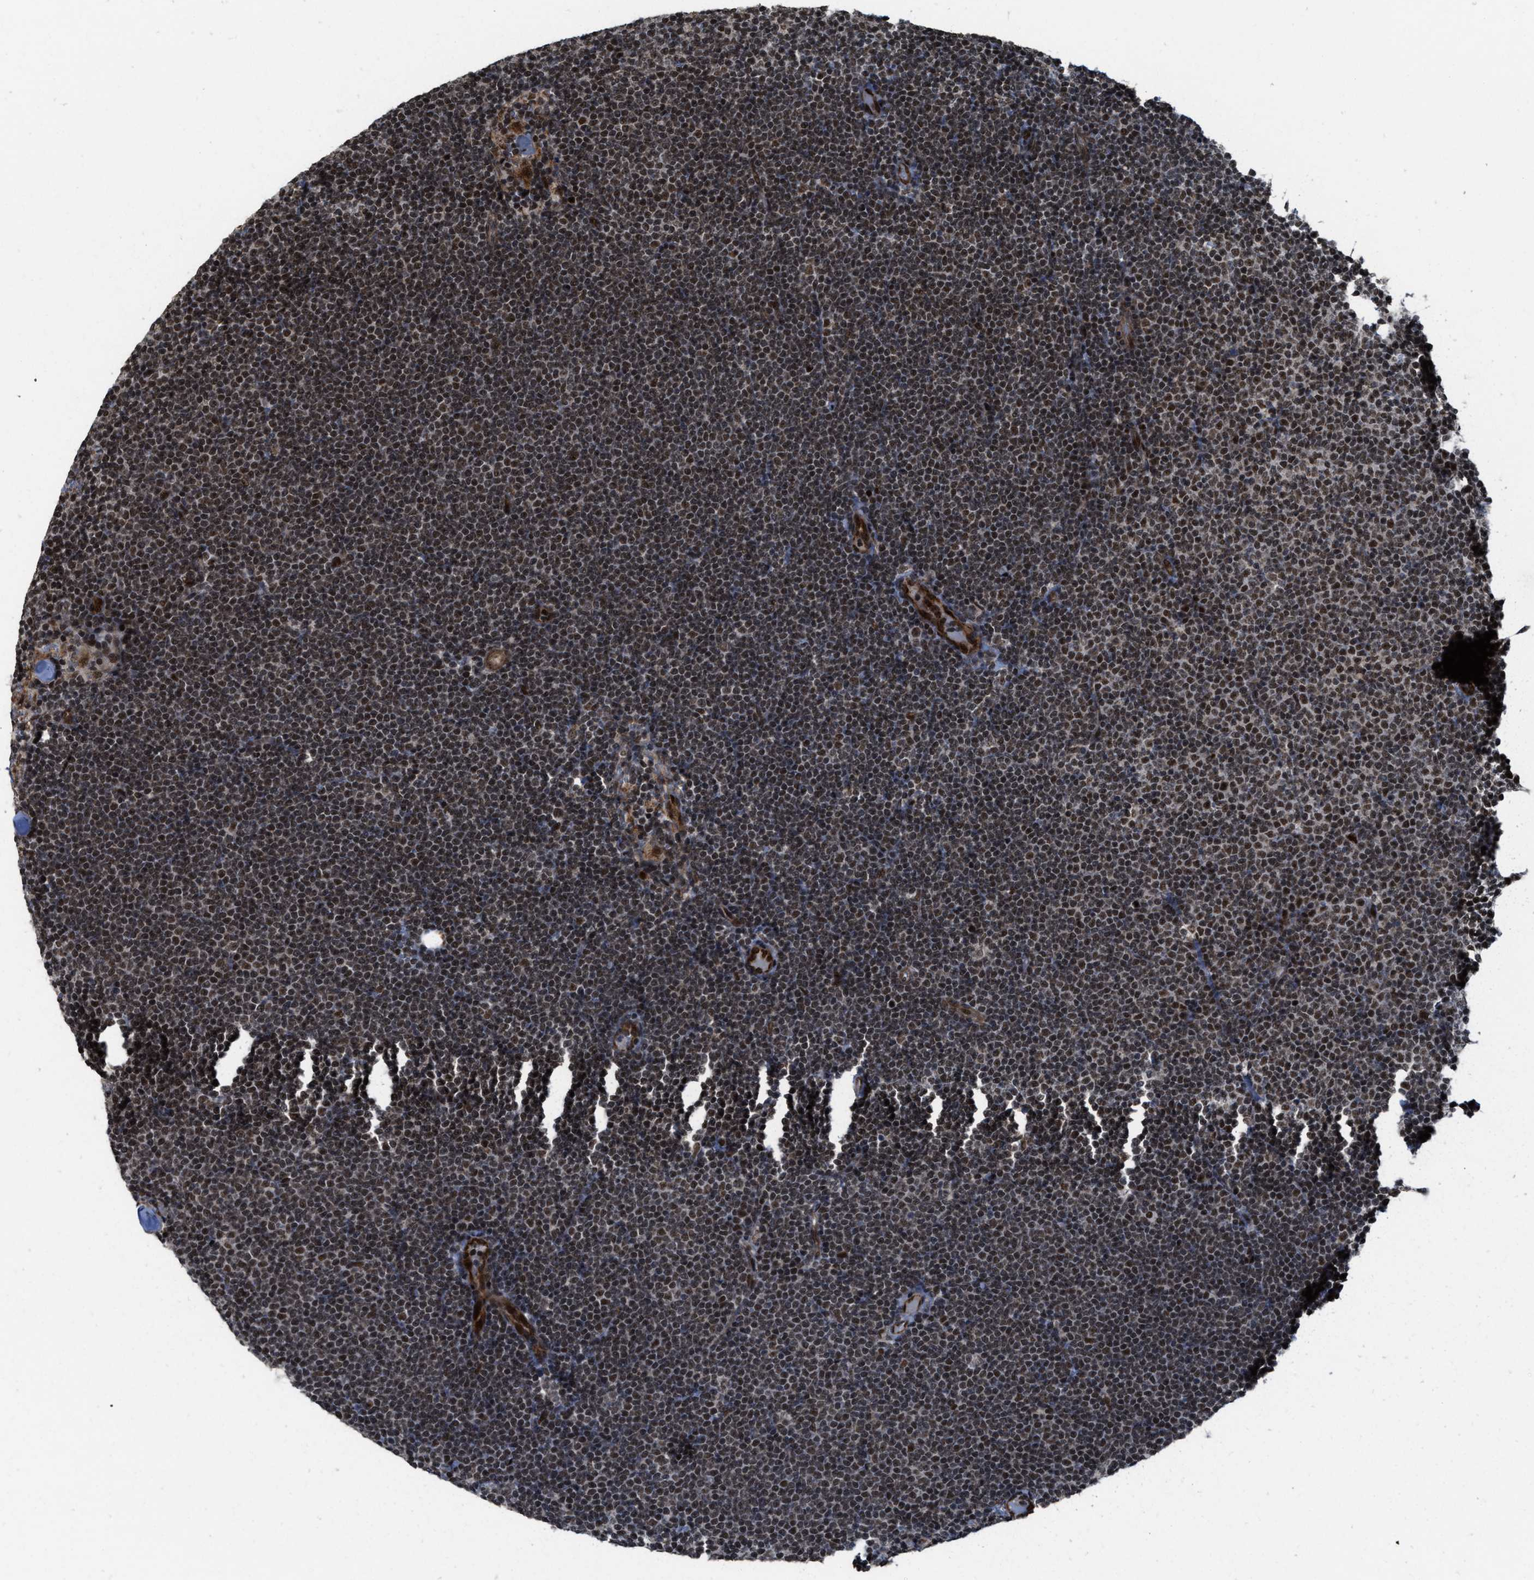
{"staining": {"intensity": "moderate", "quantity": "25%-75%", "location": "nuclear"}, "tissue": "lymphoma", "cell_type": "Tumor cells", "image_type": "cancer", "snomed": [{"axis": "morphology", "description": "Malignant lymphoma, non-Hodgkin's type, Low grade"}, {"axis": "topography", "description": "Lymph node"}], "caption": "Lymphoma was stained to show a protein in brown. There is medium levels of moderate nuclear positivity in about 25%-75% of tumor cells. (Stains: DAB (3,3'-diaminobenzidine) in brown, nuclei in blue, Microscopy: brightfield microscopy at high magnification).", "gene": "ZNF250", "patient": {"sex": "female", "age": 53}}